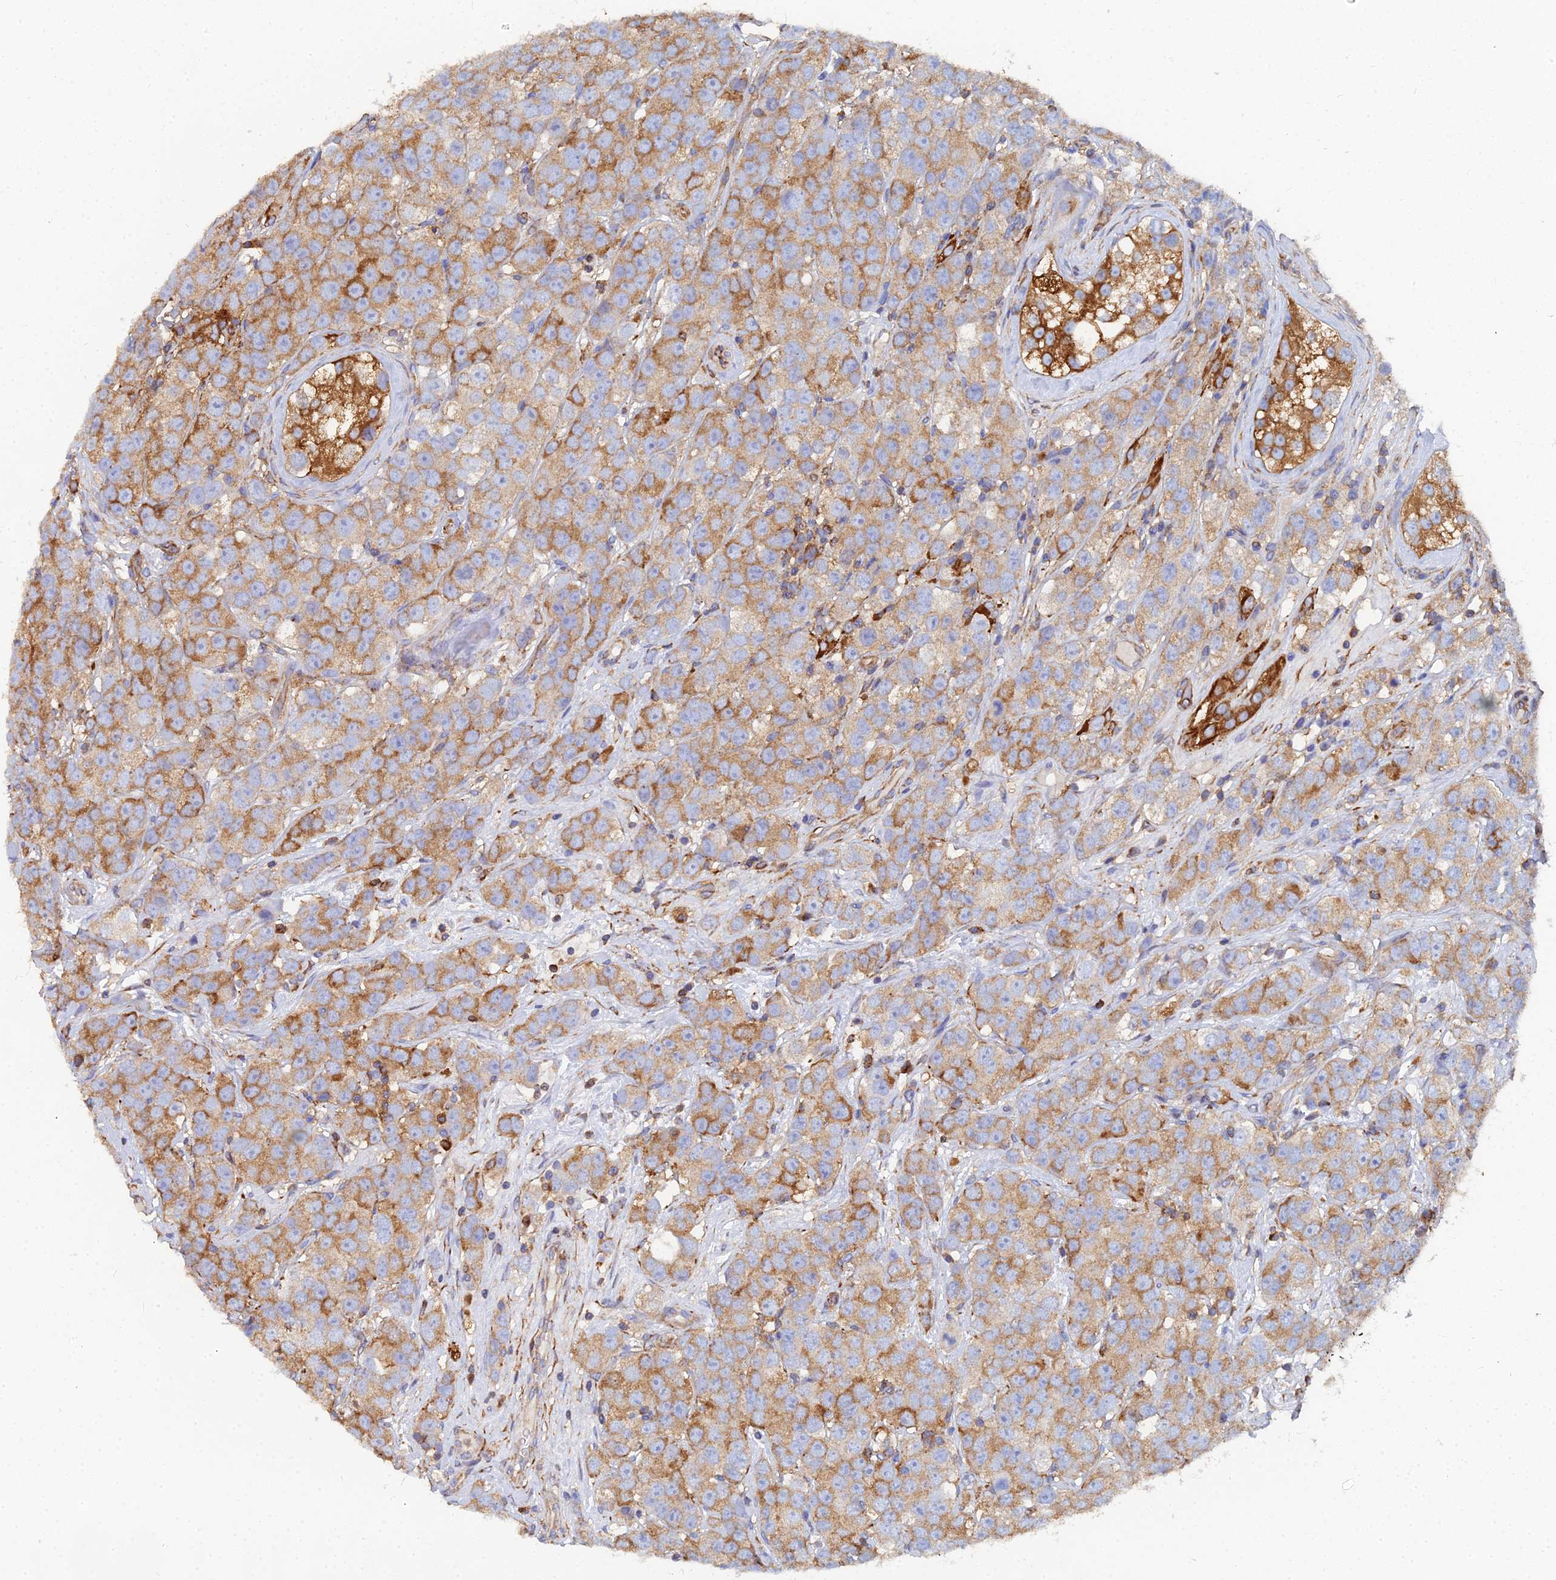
{"staining": {"intensity": "moderate", "quantity": ">75%", "location": "cytoplasmic/membranous"}, "tissue": "testis cancer", "cell_type": "Tumor cells", "image_type": "cancer", "snomed": [{"axis": "morphology", "description": "Seminoma, NOS"}, {"axis": "topography", "description": "Testis"}], "caption": "Immunohistochemical staining of seminoma (testis) exhibits medium levels of moderate cytoplasmic/membranous expression in about >75% of tumor cells.", "gene": "GPR42", "patient": {"sex": "male", "age": 28}}